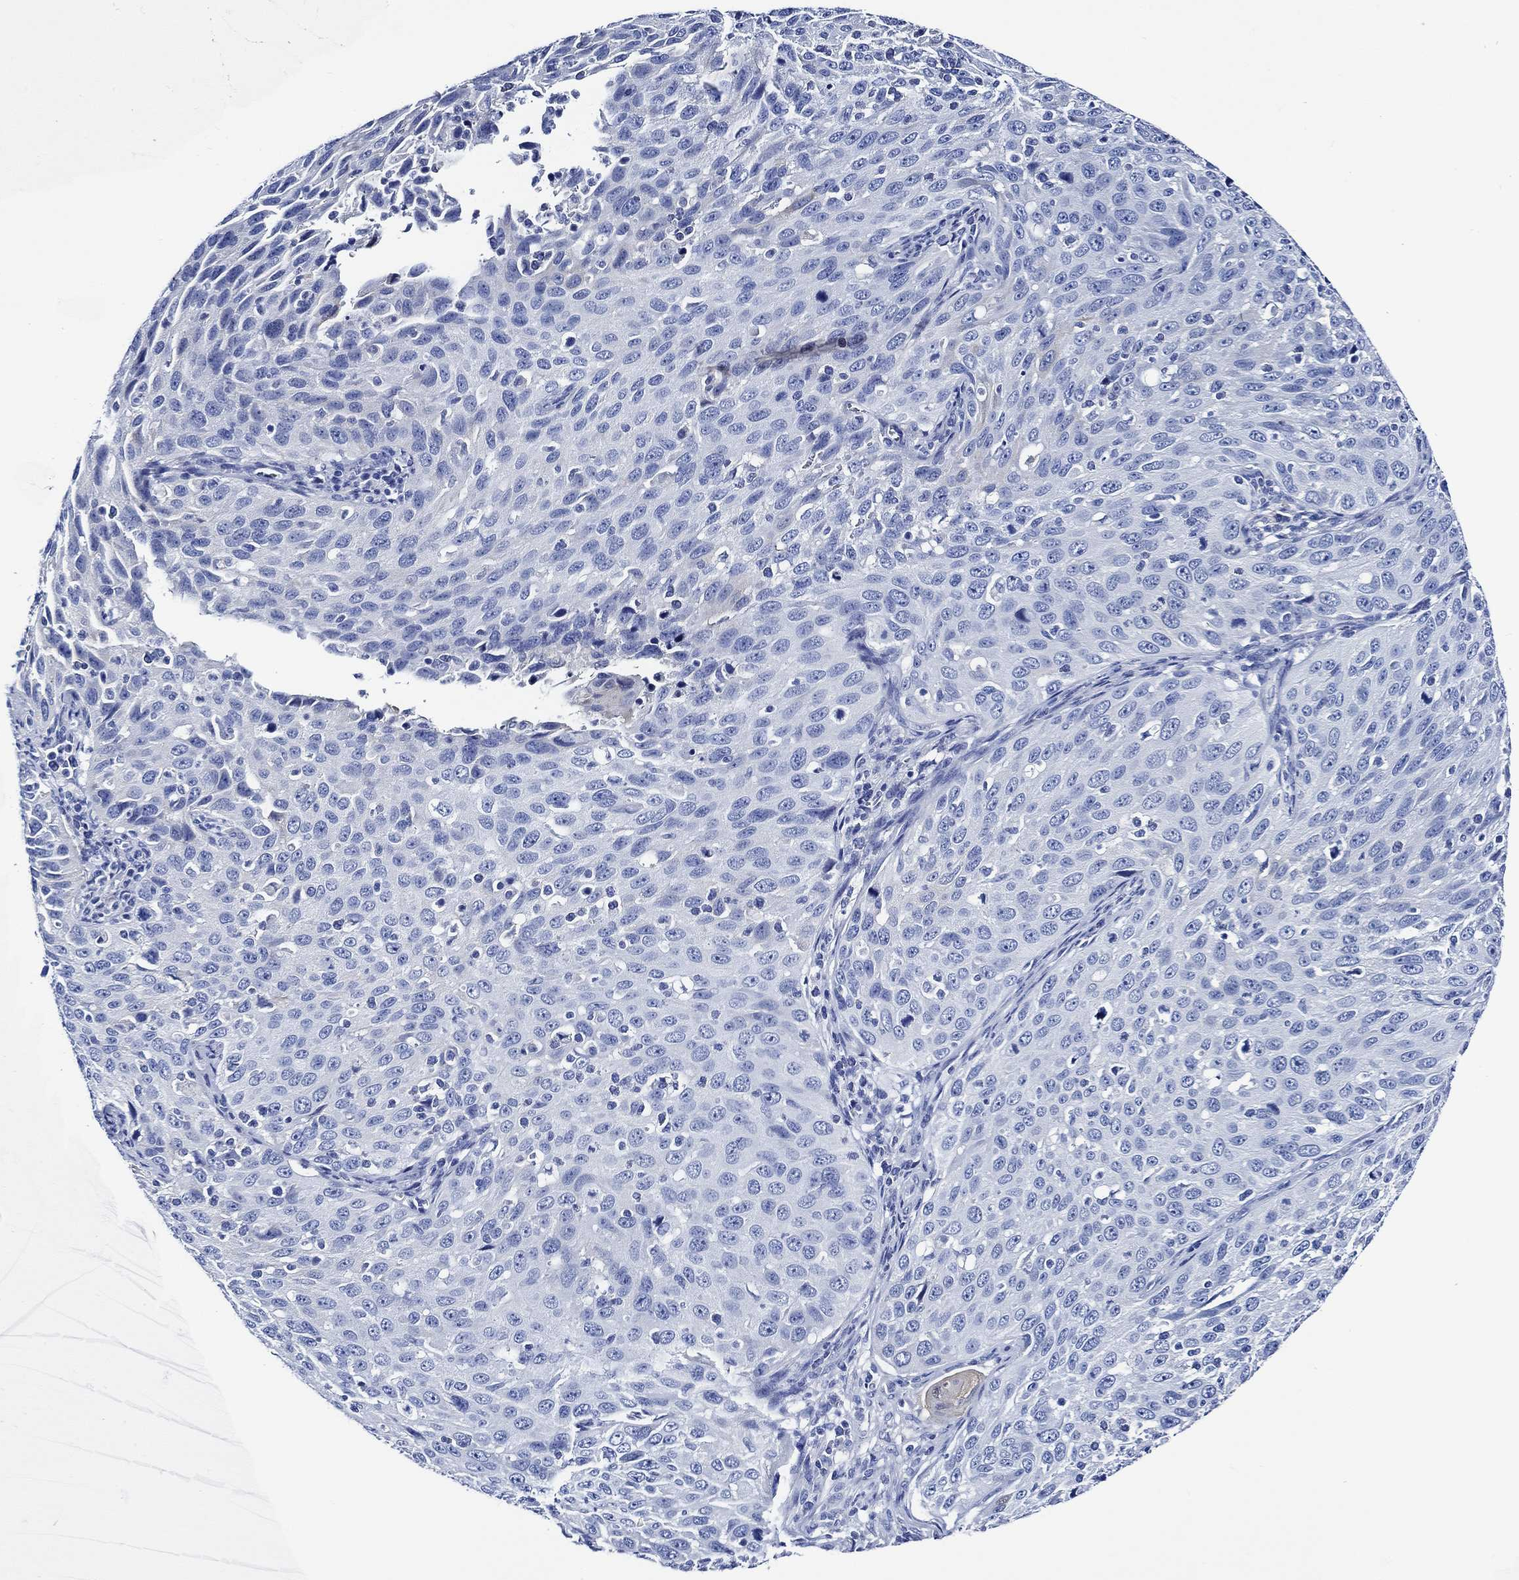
{"staining": {"intensity": "negative", "quantity": "none", "location": "none"}, "tissue": "cervical cancer", "cell_type": "Tumor cells", "image_type": "cancer", "snomed": [{"axis": "morphology", "description": "Squamous cell carcinoma, NOS"}, {"axis": "topography", "description": "Cervix"}], "caption": "The micrograph exhibits no staining of tumor cells in squamous cell carcinoma (cervical).", "gene": "WDR62", "patient": {"sex": "female", "age": 26}}